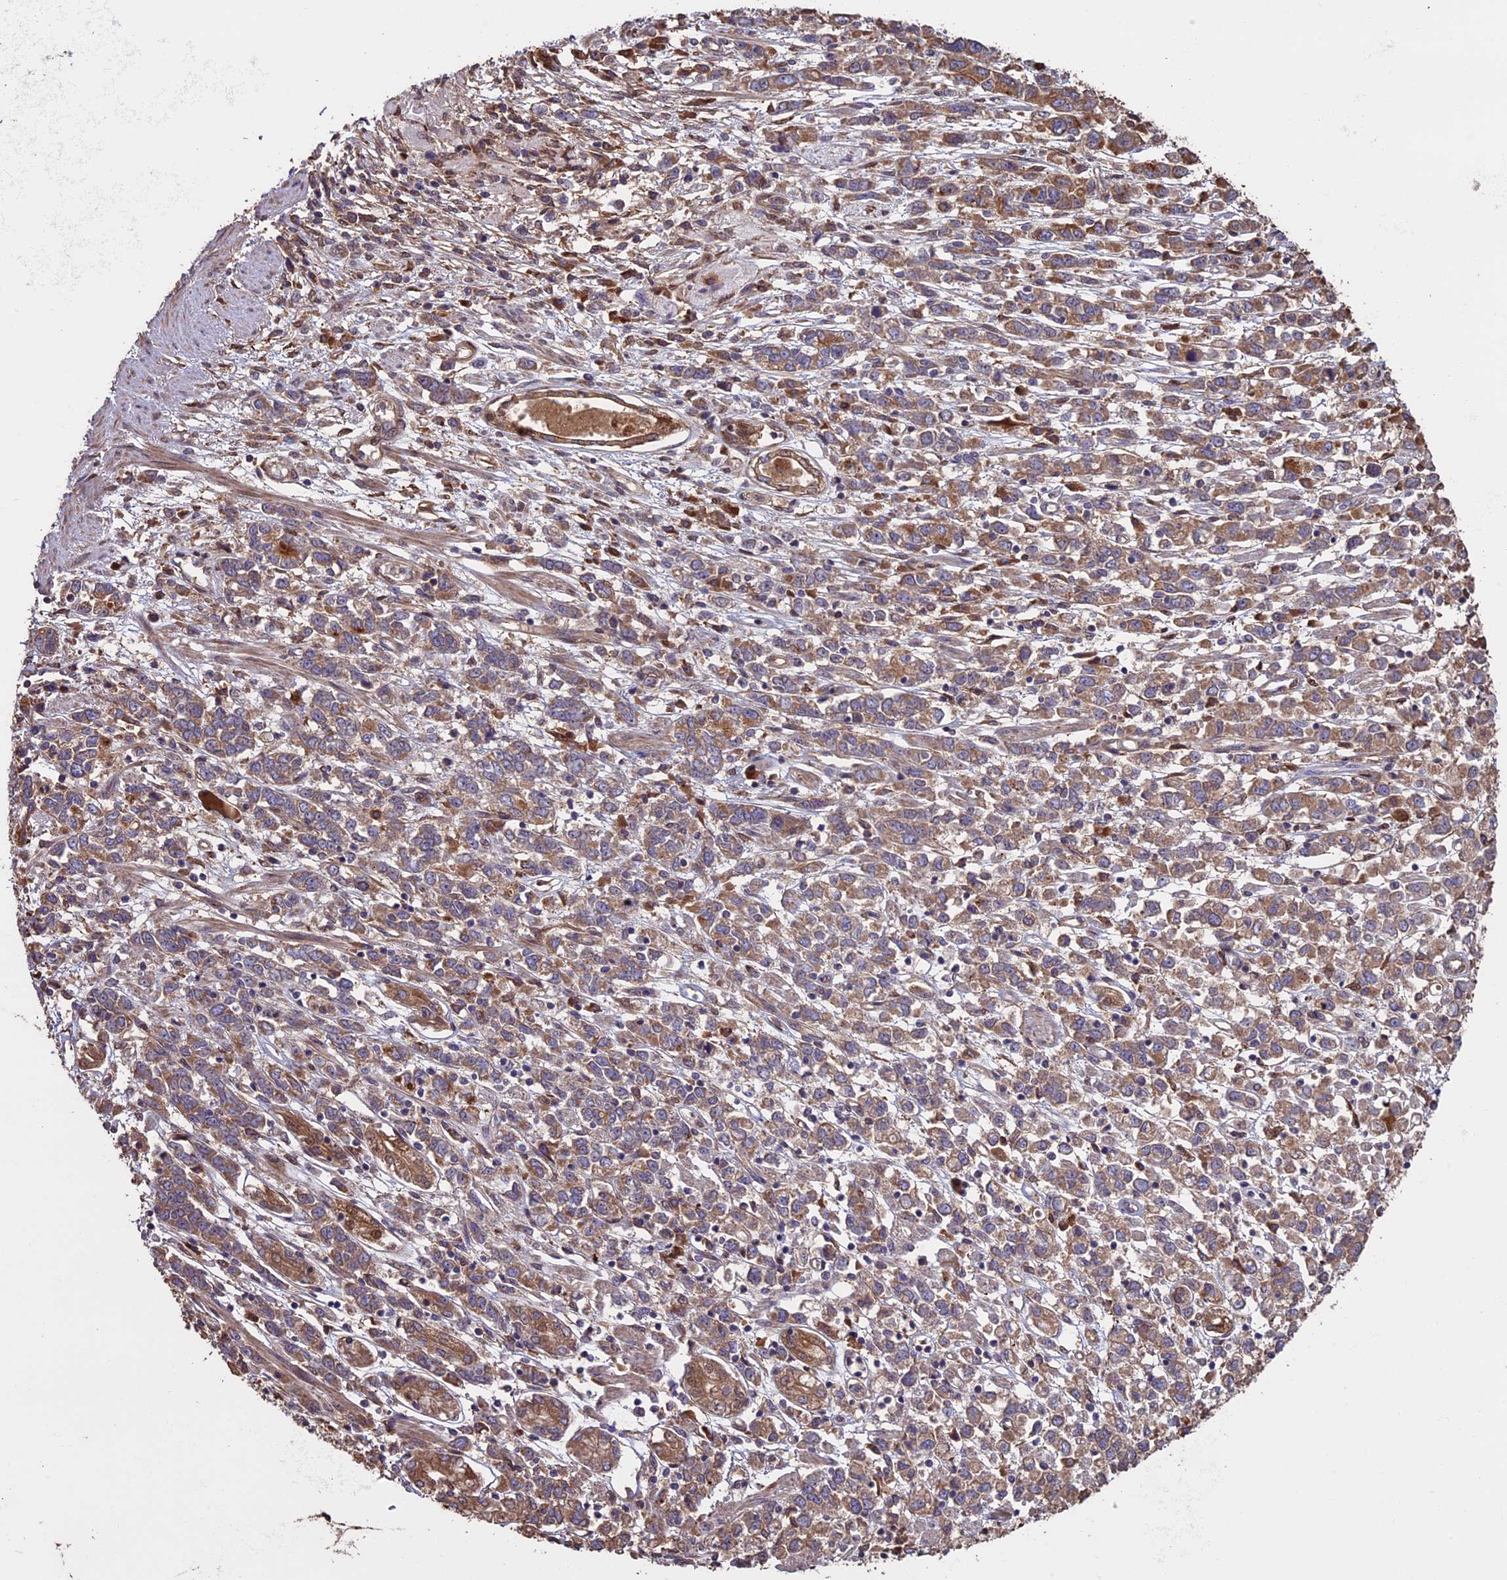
{"staining": {"intensity": "moderate", "quantity": ">75%", "location": "cytoplasmic/membranous"}, "tissue": "stomach cancer", "cell_type": "Tumor cells", "image_type": "cancer", "snomed": [{"axis": "morphology", "description": "Adenocarcinoma, NOS"}, {"axis": "topography", "description": "Stomach"}], "caption": "Brown immunohistochemical staining in human stomach cancer (adenocarcinoma) shows moderate cytoplasmic/membranous expression in about >75% of tumor cells. (brown staining indicates protein expression, while blue staining denotes nuclei).", "gene": "VWA3A", "patient": {"sex": "female", "age": 76}}